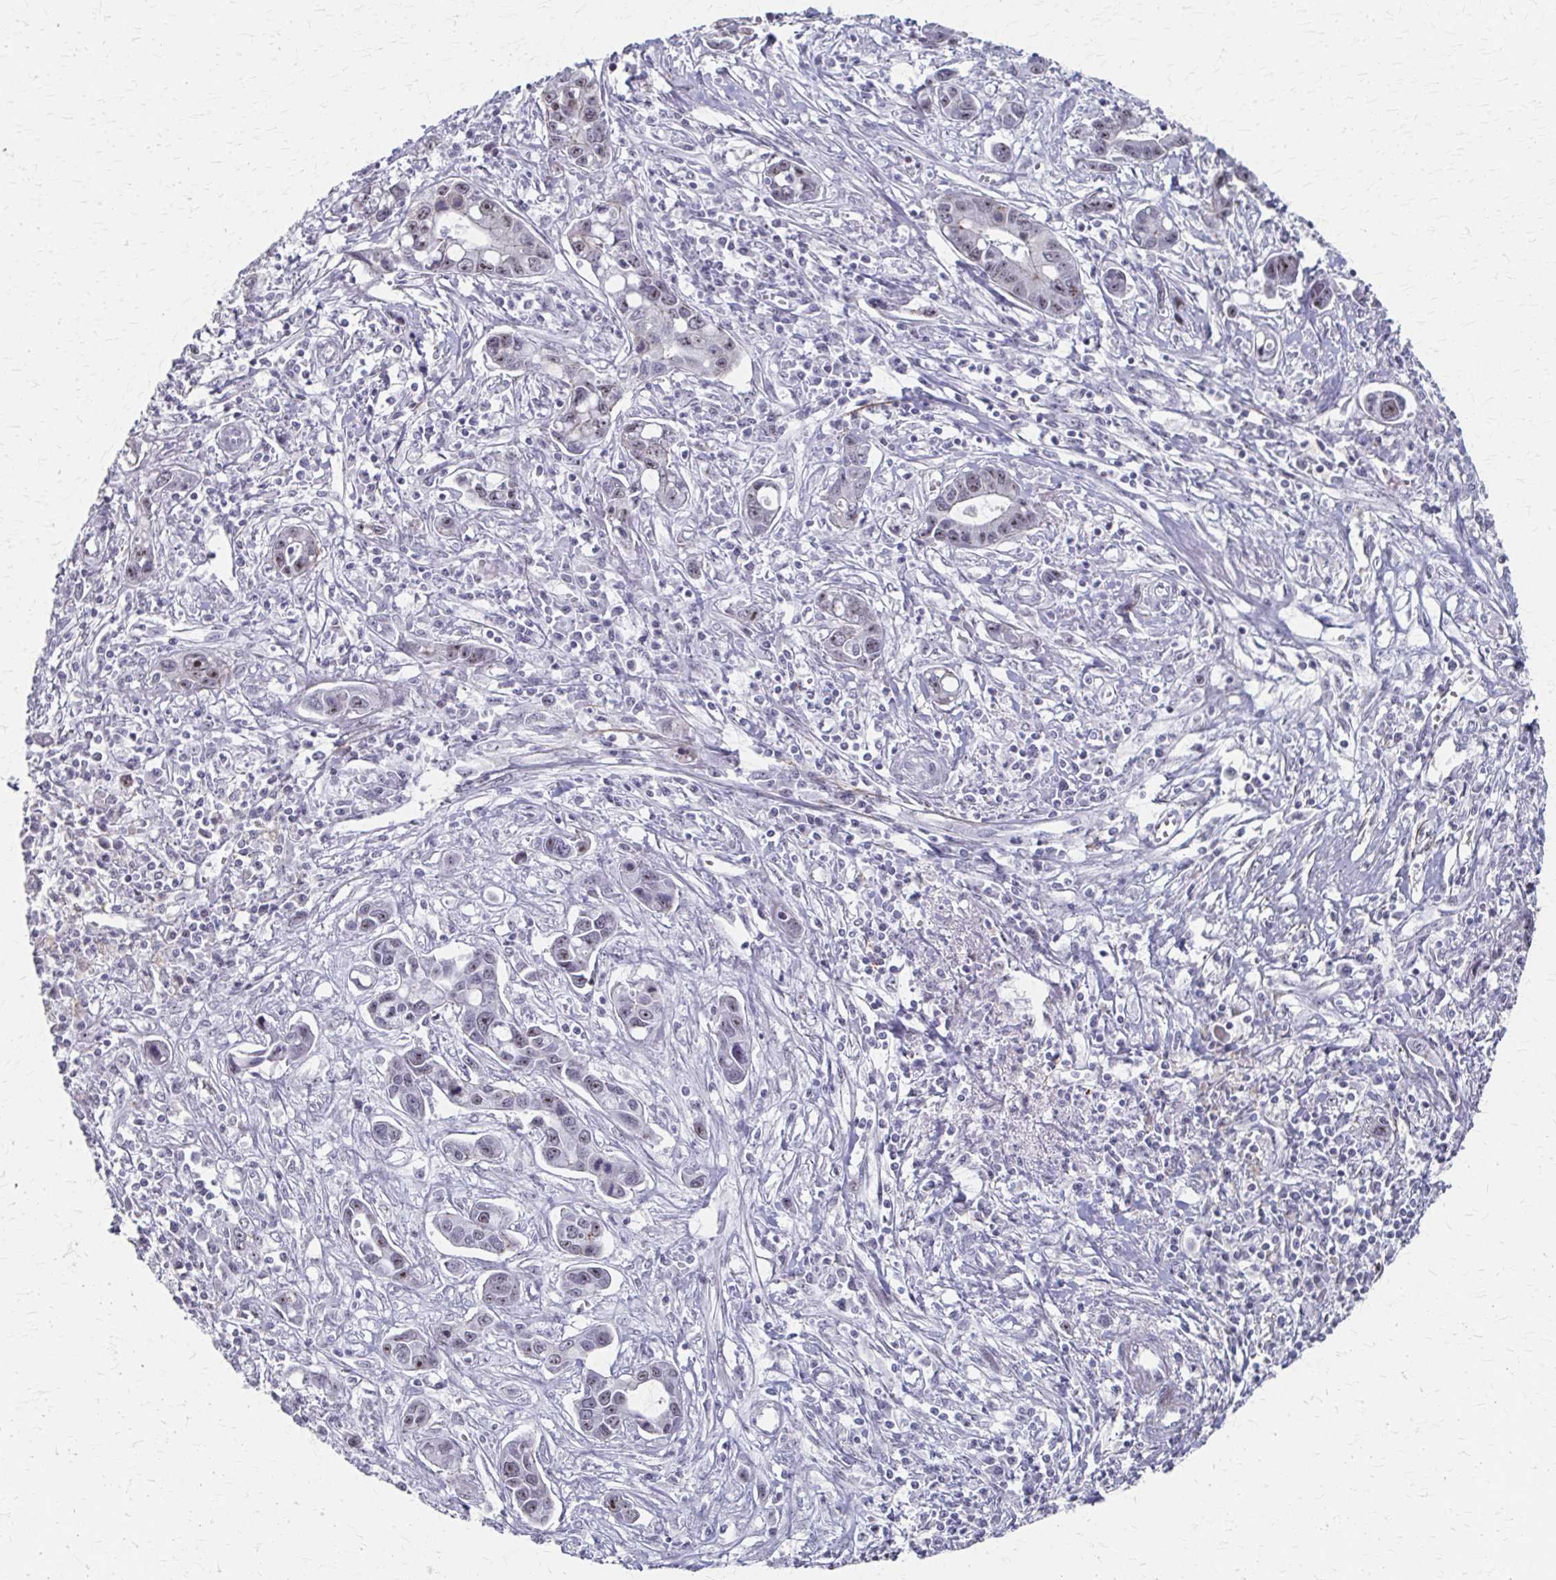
{"staining": {"intensity": "weak", "quantity": "<25%", "location": "nuclear"}, "tissue": "liver cancer", "cell_type": "Tumor cells", "image_type": "cancer", "snomed": [{"axis": "morphology", "description": "Cholangiocarcinoma"}, {"axis": "topography", "description": "Liver"}], "caption": "A histopathology image of cholangiocarcinoma (liver) stained for a protein demonstrates no brown staining in tumor cells.", "gene": "PES1", "patient": {"sex": "male", "age": 58}}